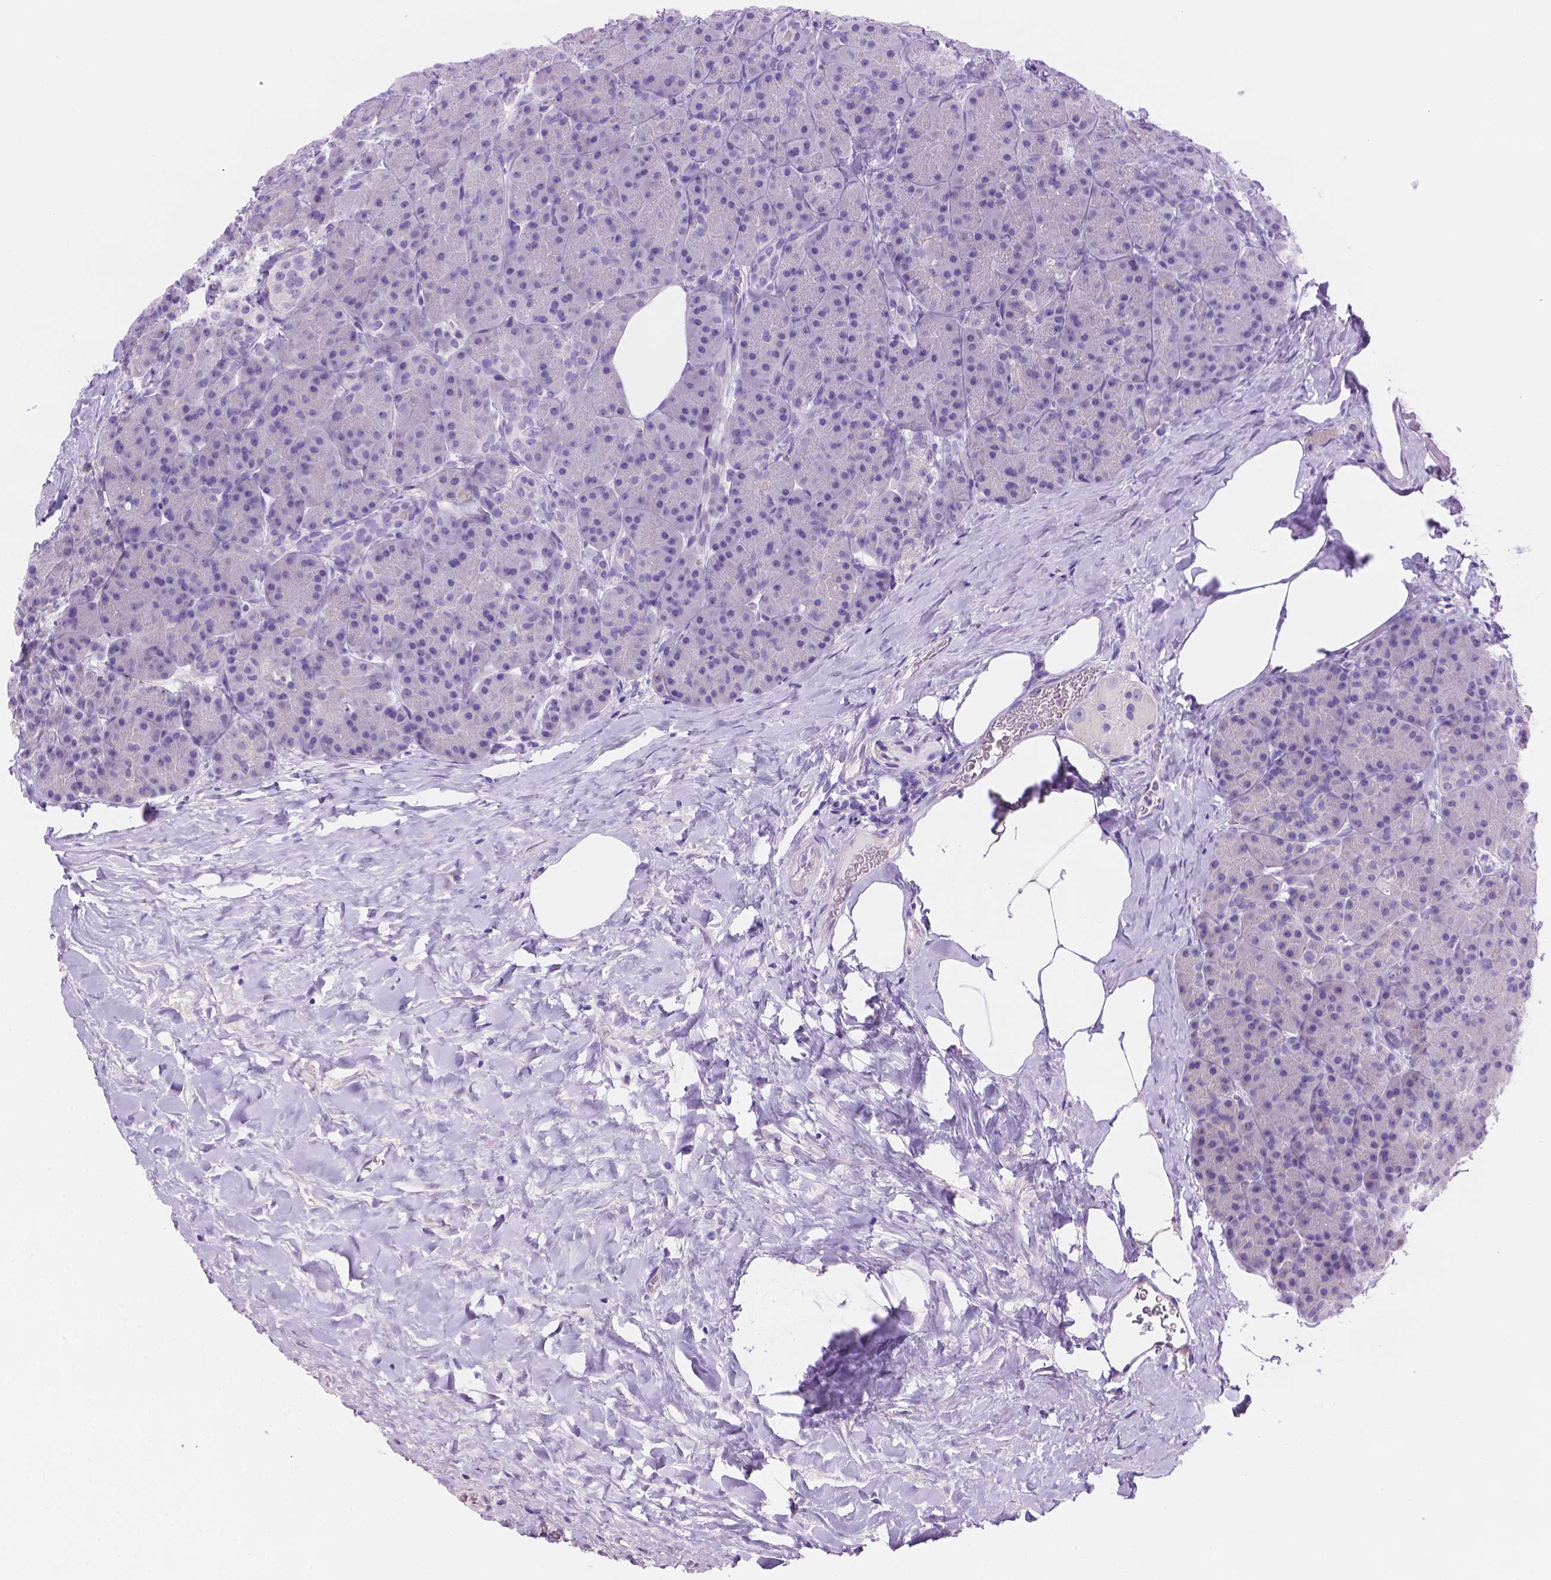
{"staining": {"intensity": "negative", "quantity": "none", "location": "none"}, "tissue": "pancreas", "cell_type": "Exocrine glandular cells", "image_type": "normal", "snomed": [{"axis": "morphology", "description": "Normal tissue, NOS"}, {"axis": "topography", "description": "Pancreas"}], "caption": "Immunohistochemistry (IHC) photomicrograph of normal pancreas: human pancreas stained with DAB displays no significant protein positivity in exocrine glandular cells. (Stains: DAB (3,3'-diaminobenzidine) immunohistochemistry (IHC) with hematoxylin counter stain, Microscopy: brightfield microscopy at high magnification).", "gene": "AMMECR1L", "patient": {"sex": "male", "age": 57}}